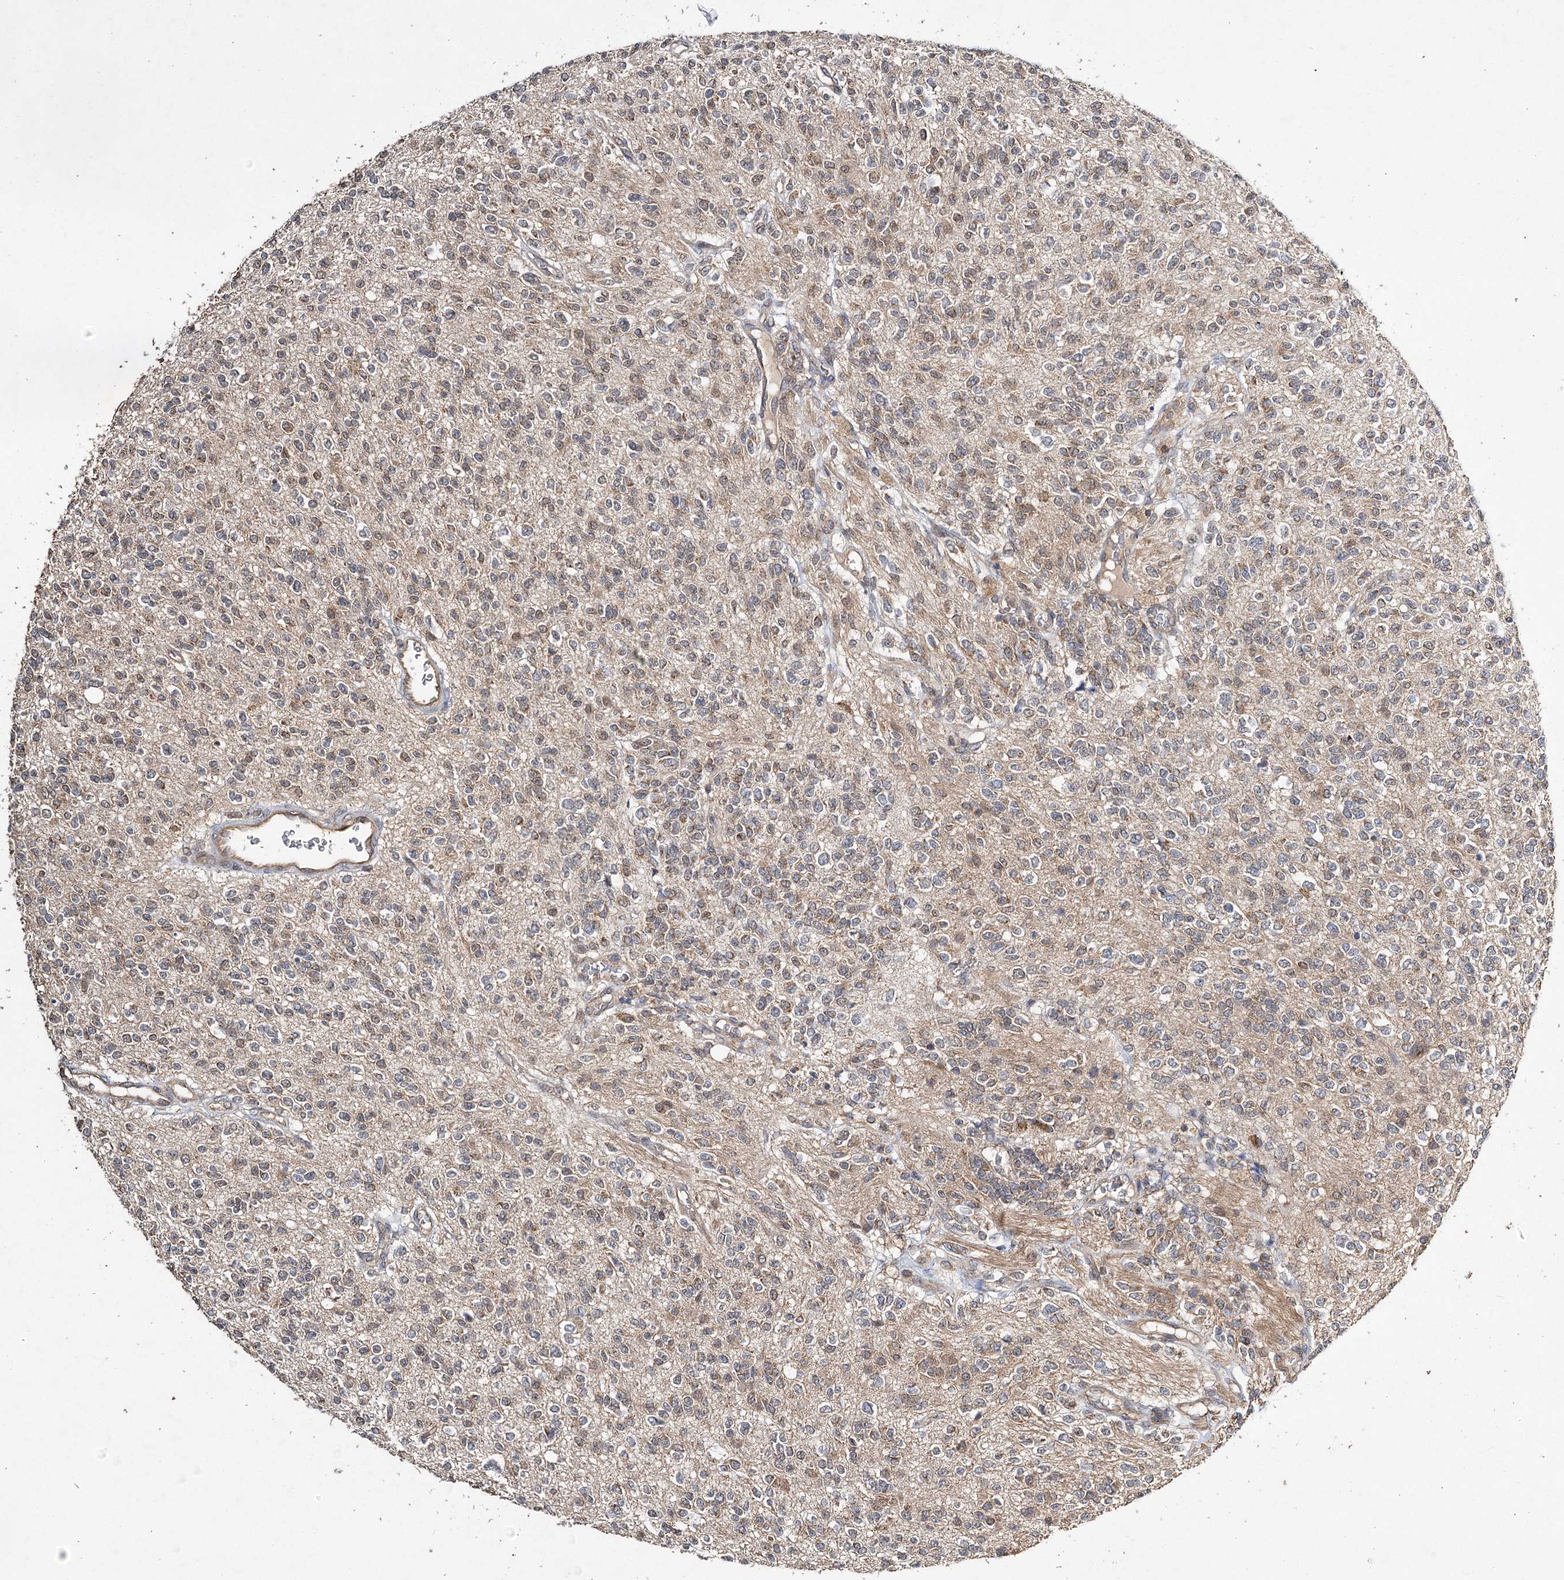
{"staining": {"intensity": "weak", "quantity": "25%-75%", "location": "cytoplasmic/membranous"}, "tissue": "glioma", "cell_type": "Tumor cells", "image_type": "cancer", "snomed": [{"axis": "morphology", "description": "Glioma, malignant, High grade"}, {"axis": "topography", "description": "Brain"}], "caption": "DAB immunohistochemical staining of human high-grade glioma (malignant) demonstrates weak cytoplasmic/membranous protein staining in approximately 25%-75% of tumor cells. (brown staining indicates protein expression, while blue staining denotes nuclei).", "gene": "NOPCHAP1", "patient": {"sex": "male", "age": 34}}